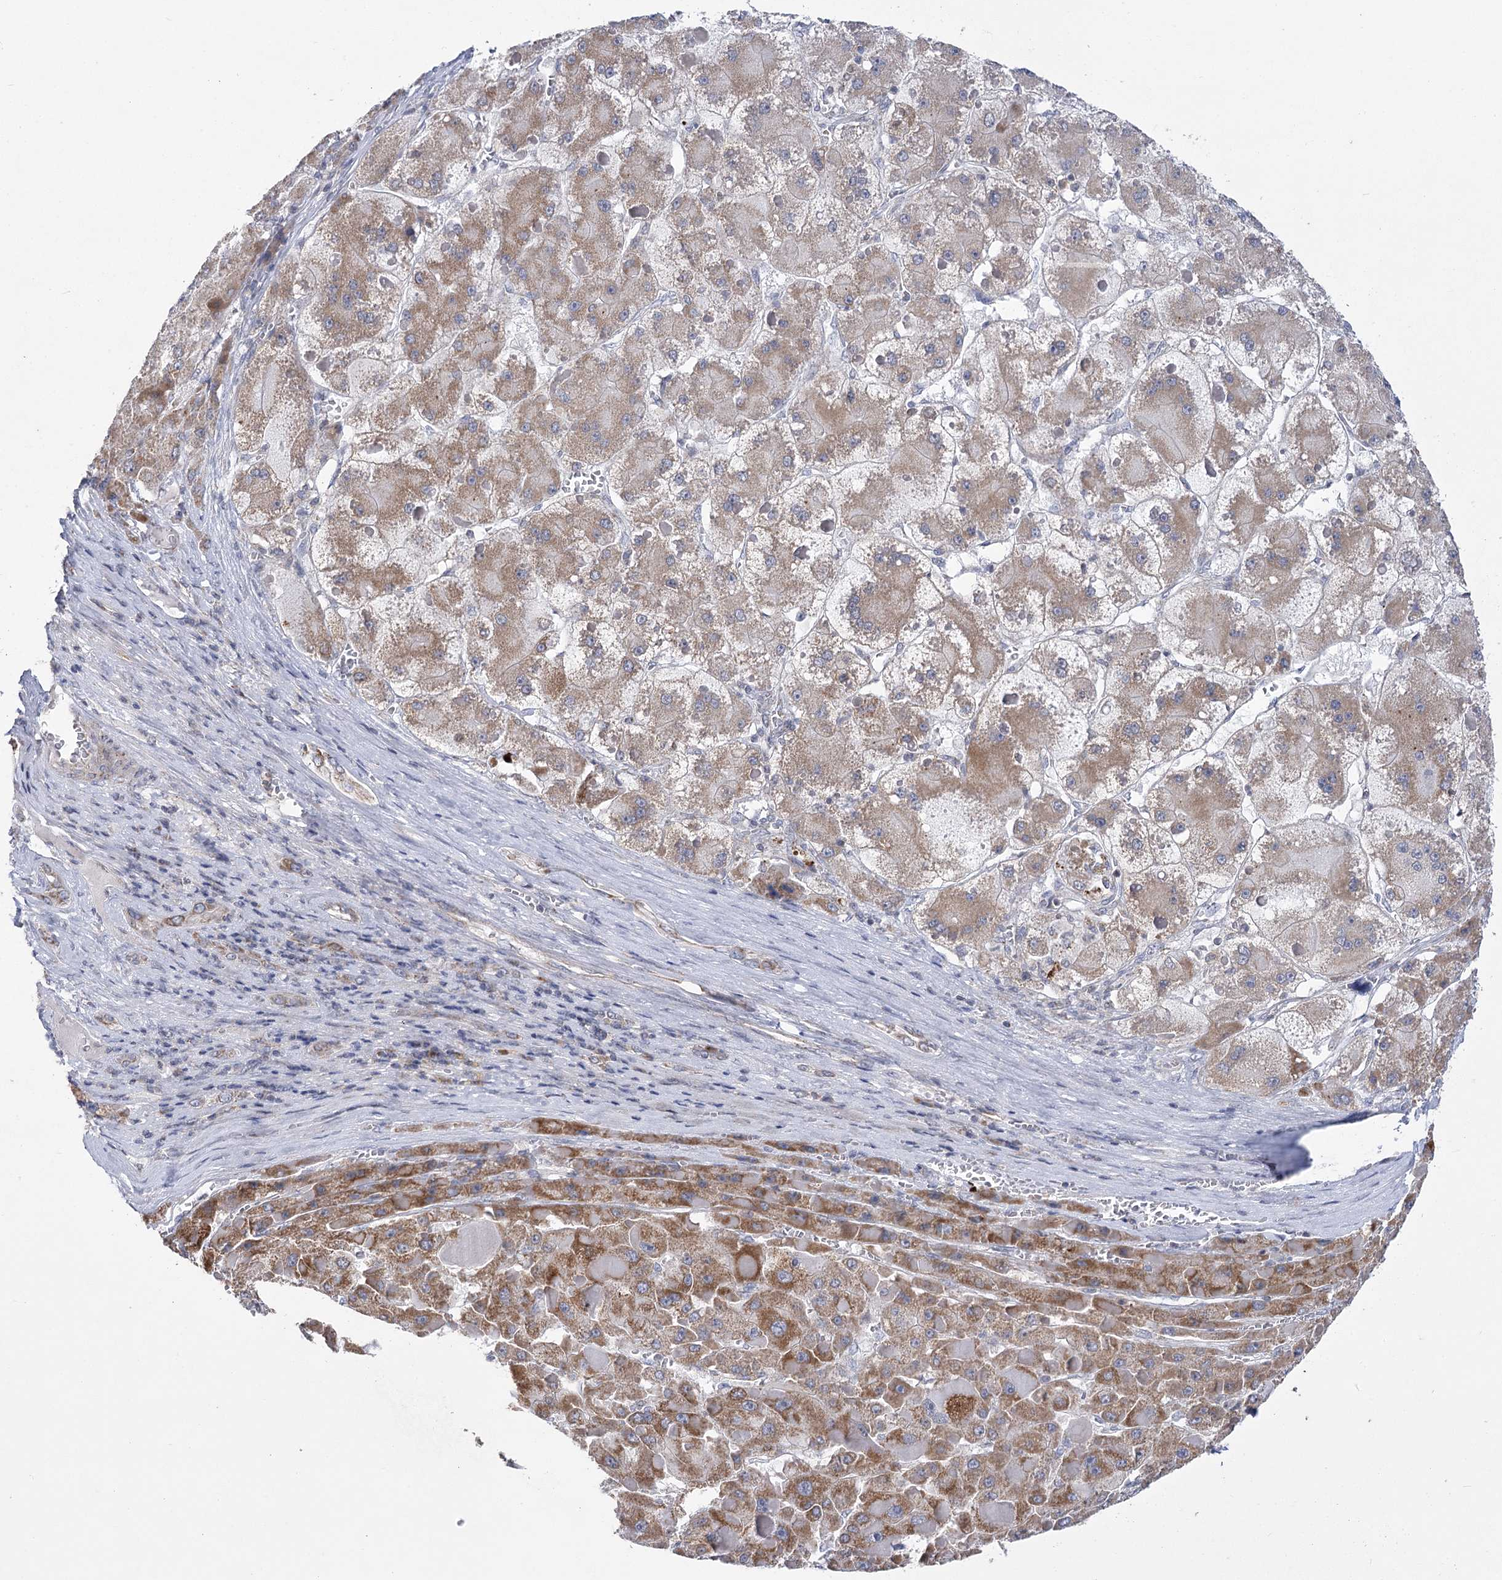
{"staining": {"intensity": "moderate", "quantity": ">75%", "location": "cytoplasmic/membranous"}, "tissue": "liver cancer", "cell_type": "Tumor cells", "image_type": "cancer", "snomed": [{"axis": "morphology", "description": "Carcinoma, Hepatocellular, NOS"}, {"axis": "topography", "description": "Liver"}], "caption": "Immunohistochemistry (IHC) histopathology image of neoplastic tissue: liver cancer (hepatocellular carcinoma) stained using IHC demonstrates medium levels of moderate protein expression localized specifically in the cytoplasmic/membranous of tumor cells, appearing as a cytoplasmic/membranous brown color.", "gene": "PDHB", "patient": {"sex": "female", "age": 73}}